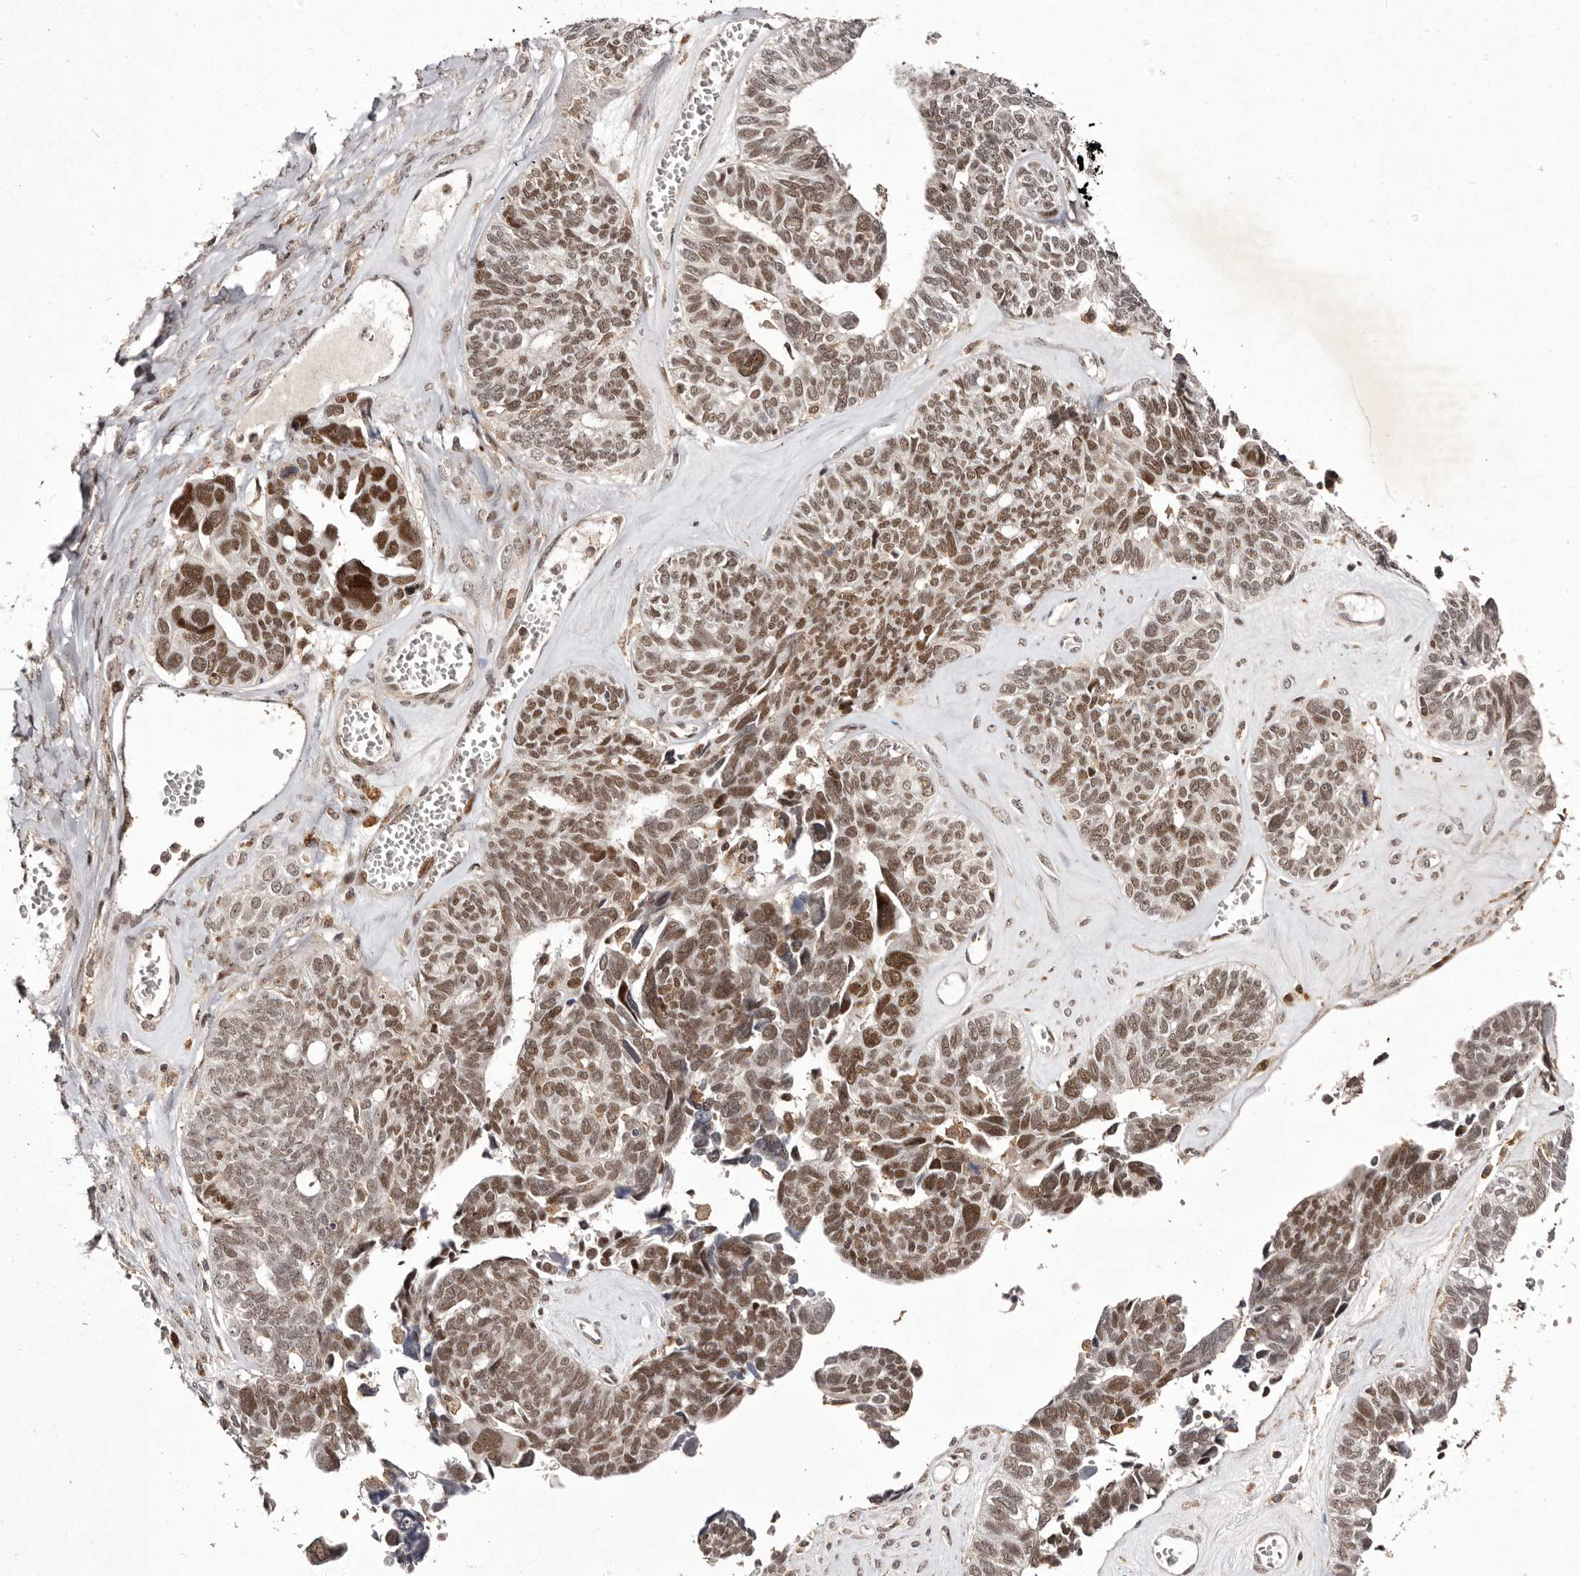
{"staining": {"intensity": "moderate", "quantity": ">75%", "location": "nuclear"}, "tissue": "ovarian cancer", "cell_type": "Tumor cells", "image_type": "cancer", "snomed": [{"axis": "morphology", "description": "Cystadenocarcinoma, serous, NOS"}, {"axis": "topography", "description": "Ovary"}], "caption": "The histopathology image demonstrates immunohistochemical staining of ovarian serous cystadenocarcinoma. There is moderate nuclear positivity is seen in approximately >75% of tumor cells.", "gene": "FBXO5", "patient": {"sex": "female", "age": 79}}